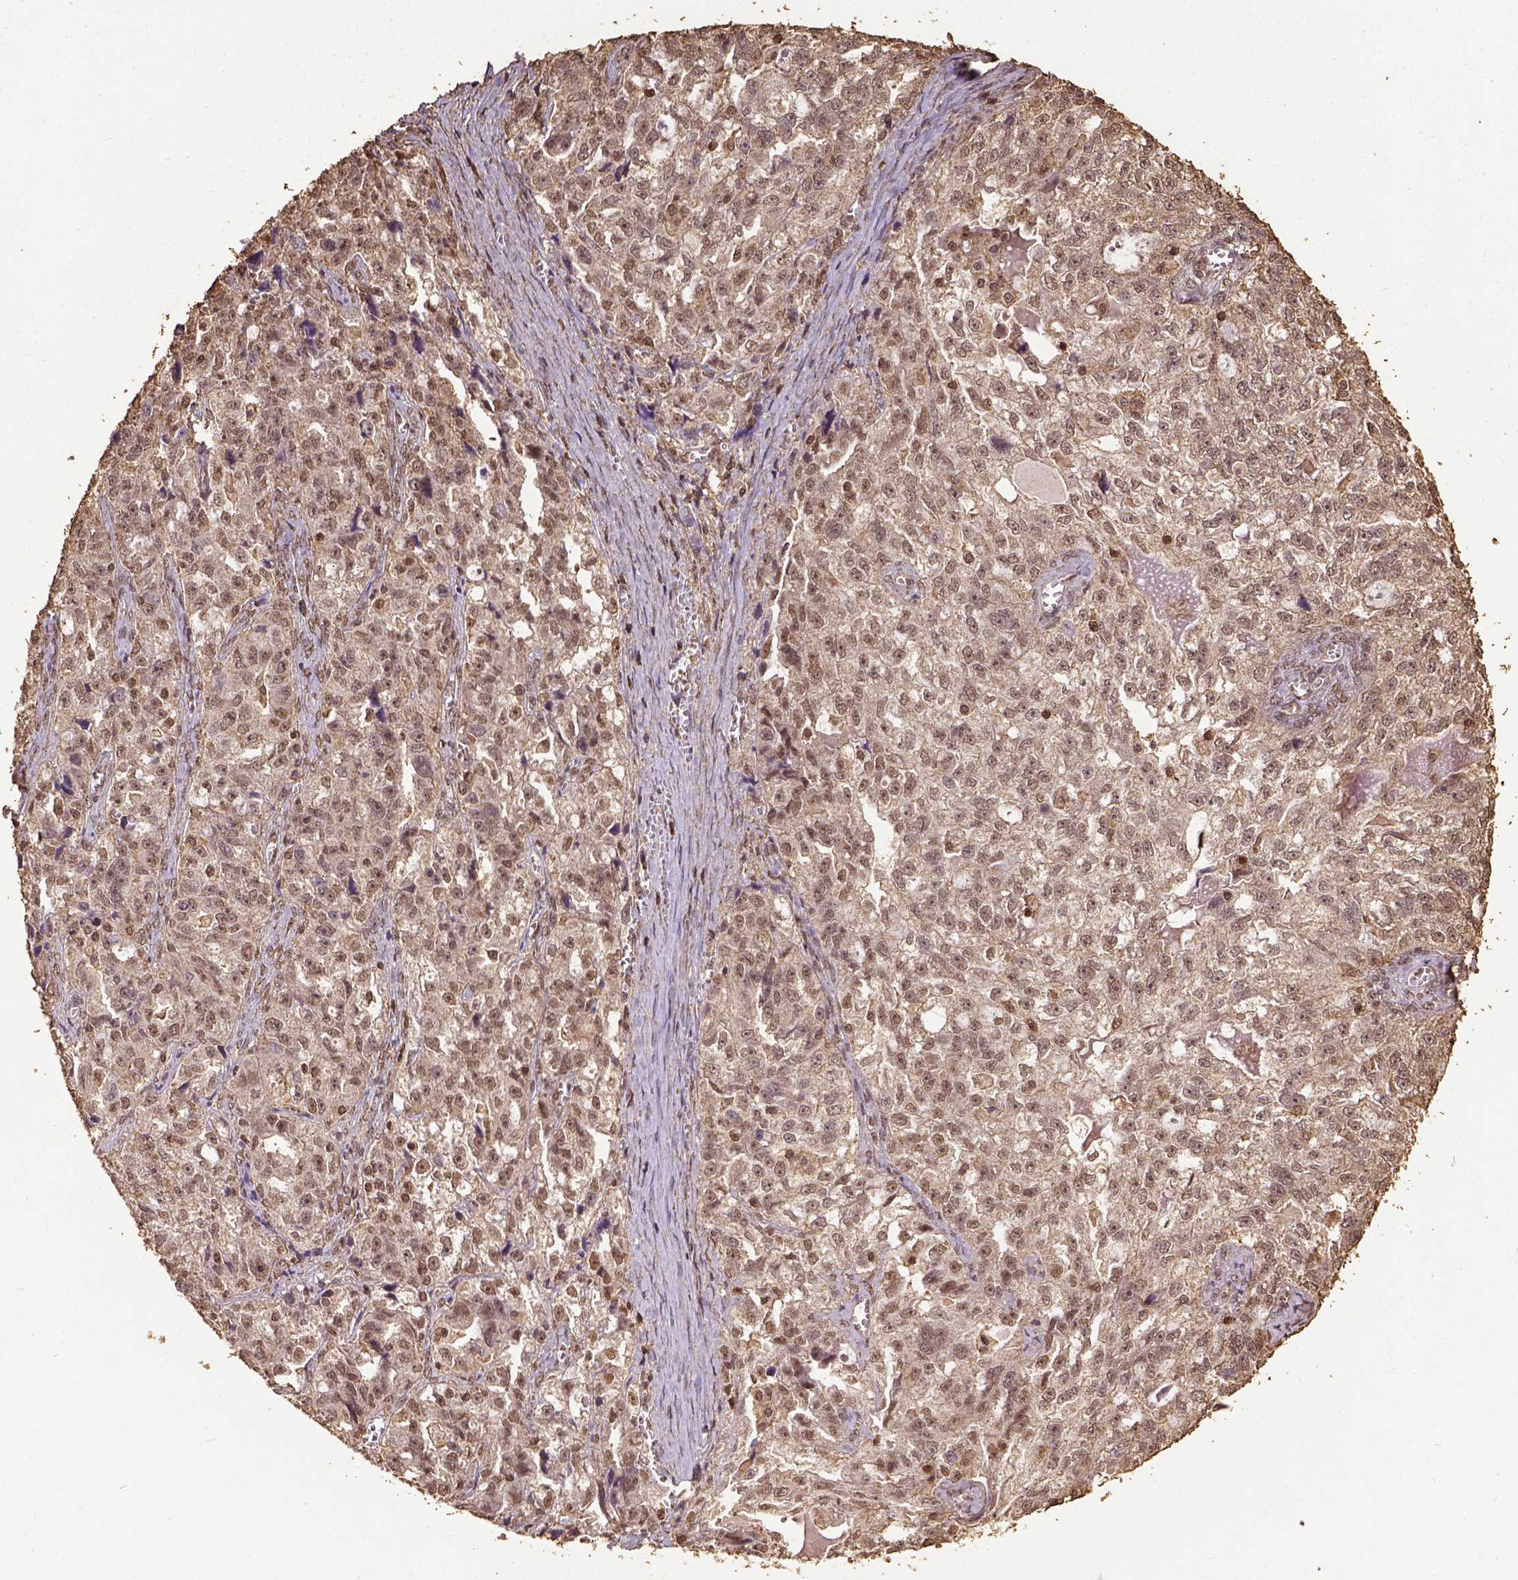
{"staining": {"intensity": "moderate", "quantity": ">75%", "location": "nuclear"}, "tissue": "ovarian cancer", "cell_type": "Tumor cells", "image_type": "cancer", "snomed": [{"axis": "morphology", "description": "Cystadenocarcinoma, serous, NOS"}, {"axis": "topography", "description": "Ovary"}], "caption": "Human ovarian serous cystadenocarcinoma stained with a protein marker displays moderate staining in tumor cells.", "gene": "NACC1", "patient": {"sex": "female", "age": 51}}